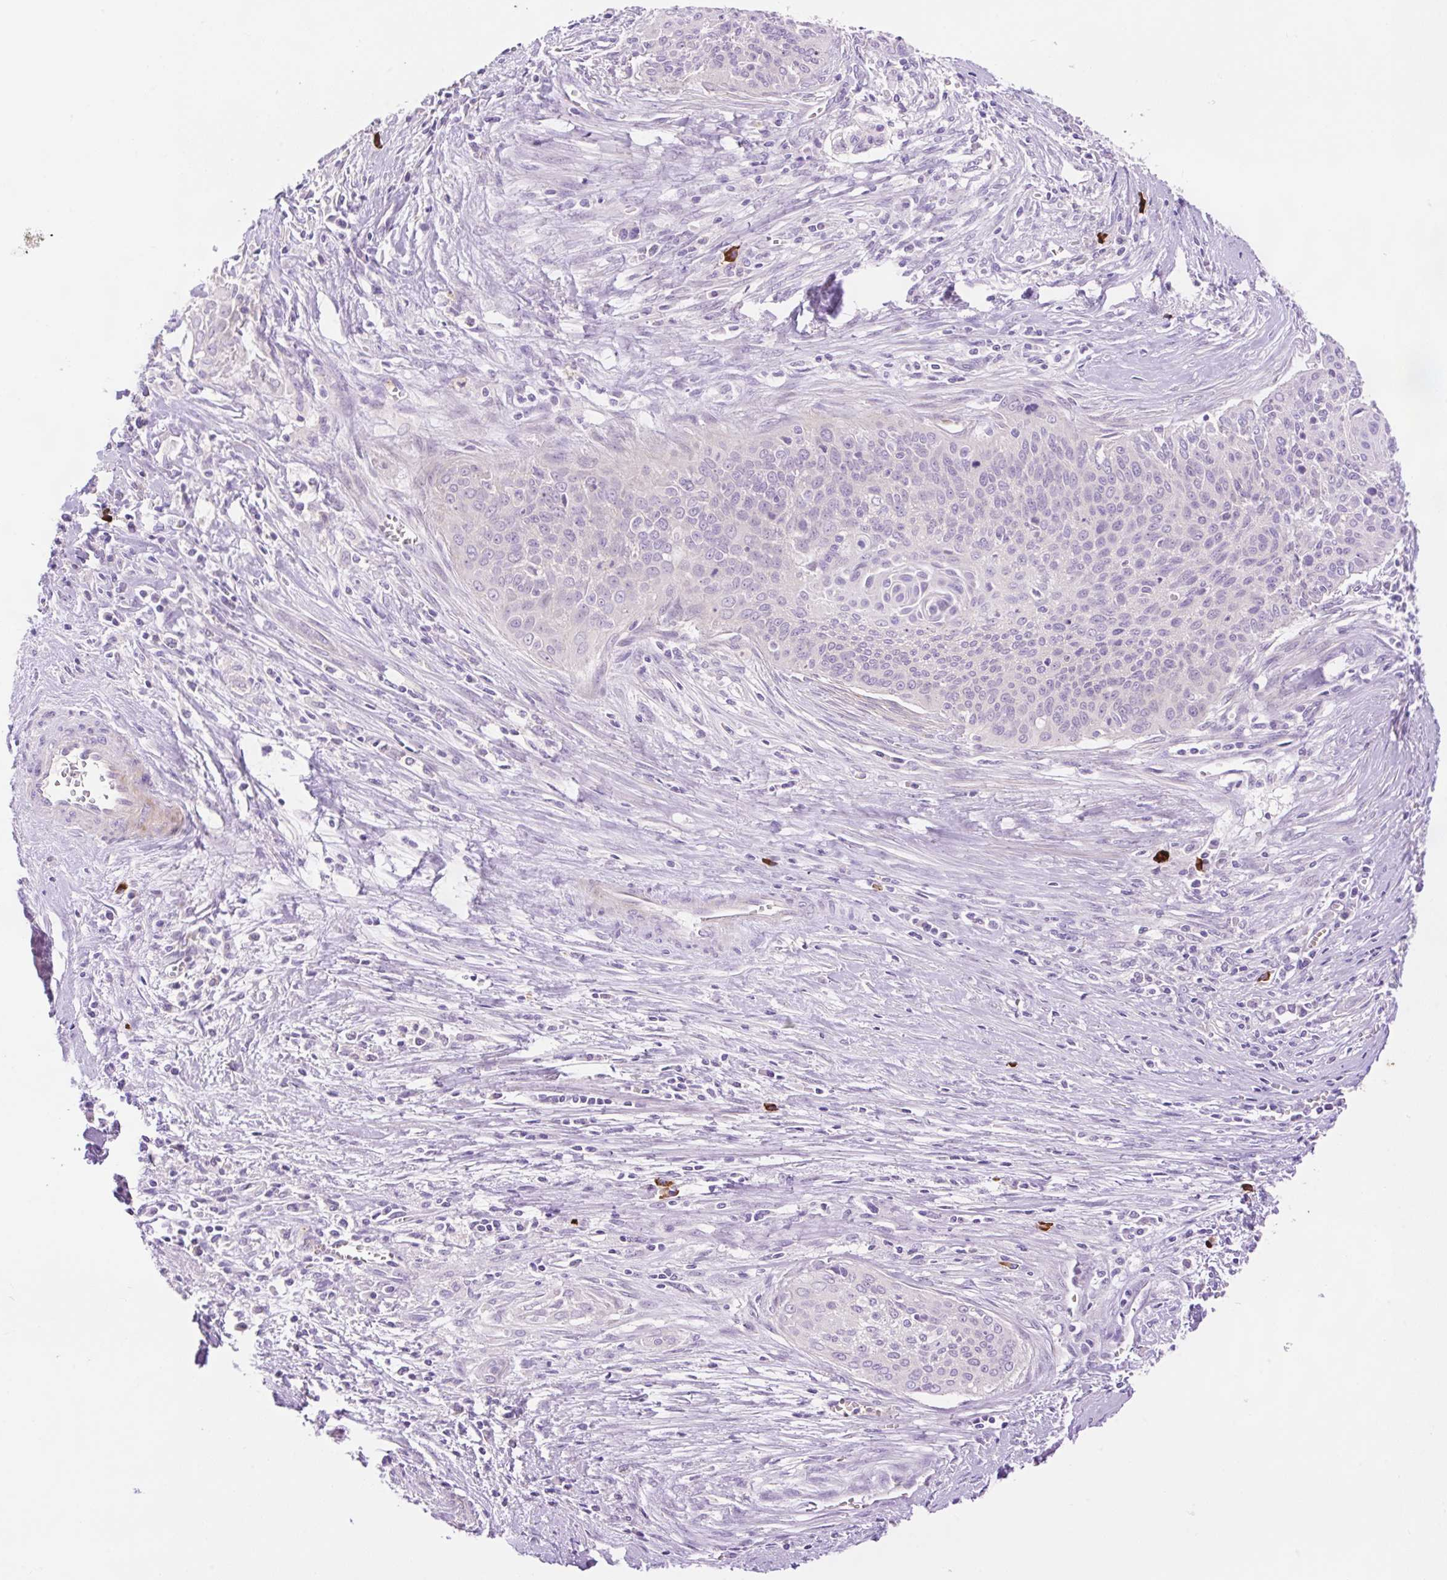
{"staining": {"intensity": "negative", "quantity": "none", "location": "none"}, "tissue": "cervical cancer", "cell_type": "Tumor cells", "image_type": "cancer", "snomed": [{"axis": "morphology", "description": "Squamous cell carcinoma, NOS"}, {"axis": "topography", "description": "Cervix"}], "caption": "An immunohistochemistry (IHC) photomicrograph of cervical cancer (squamous cell carcinoma) is shown. There is no staining in tumor cells of cervical cancer (squamous cell carcinoma).", "gene": "LHFPL5", "patient": {"sex": "female", "age": 55}}